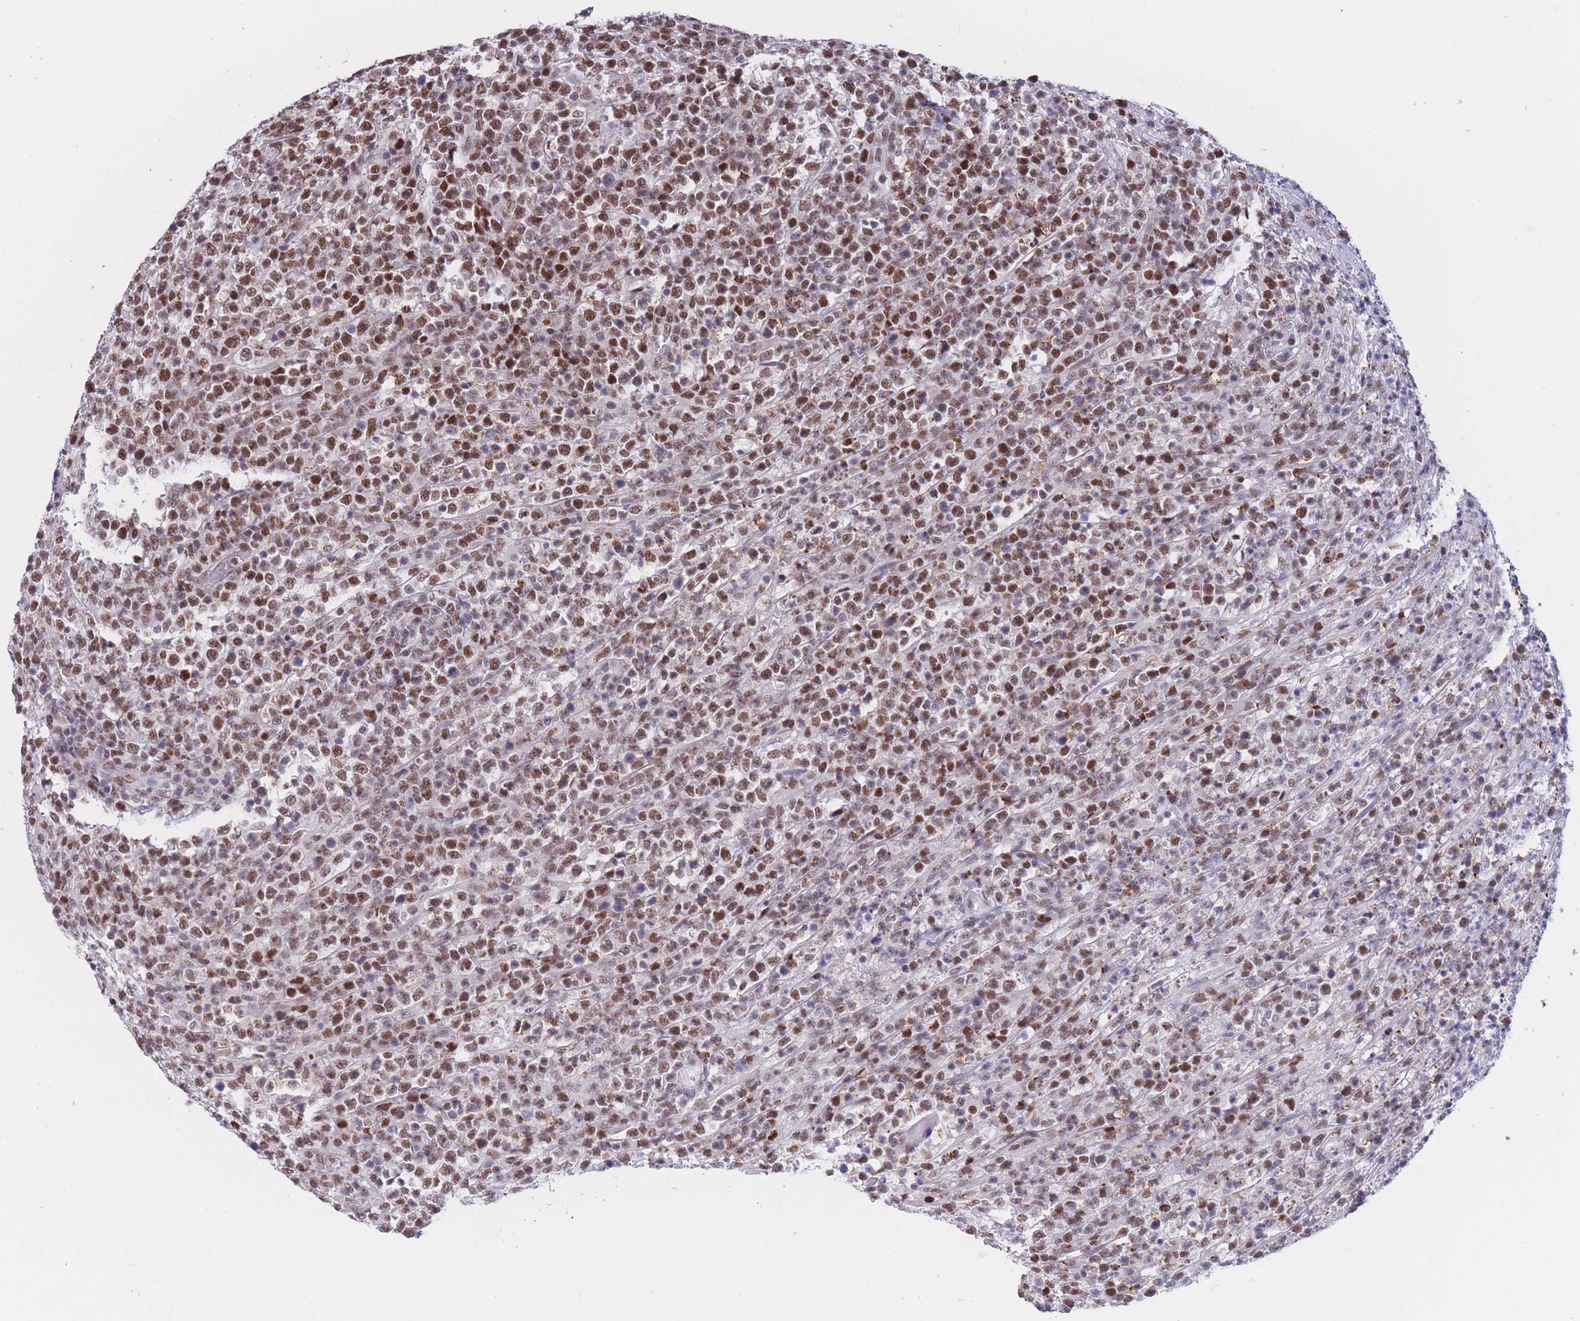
{"staining": {"intensity": "strong", "quantity": ">75%", "location": "nuclear"}, "tissue": "lymphoma", "cell_type": "Tumor cells", "image_type": "cancer", "snomed": [{"axis": "morphology", "description": "Malignant lymphoma, non-Hodgkin's type, High grade"}, {"axis": "topography", "description": "Colon"}], "caption": "DAB immunohistochemical staining of human high-grade malignant lymphoma, non-Hodgkin's type shows strong nuclear protein positivity in about >75% of tumor cells. (Stains: DAB in brown, nuclei in blue, Microscopy: brightfield microscopy at high magnification).", "gene": "NASP", "patient": {"sex": "female", "age": 53}}